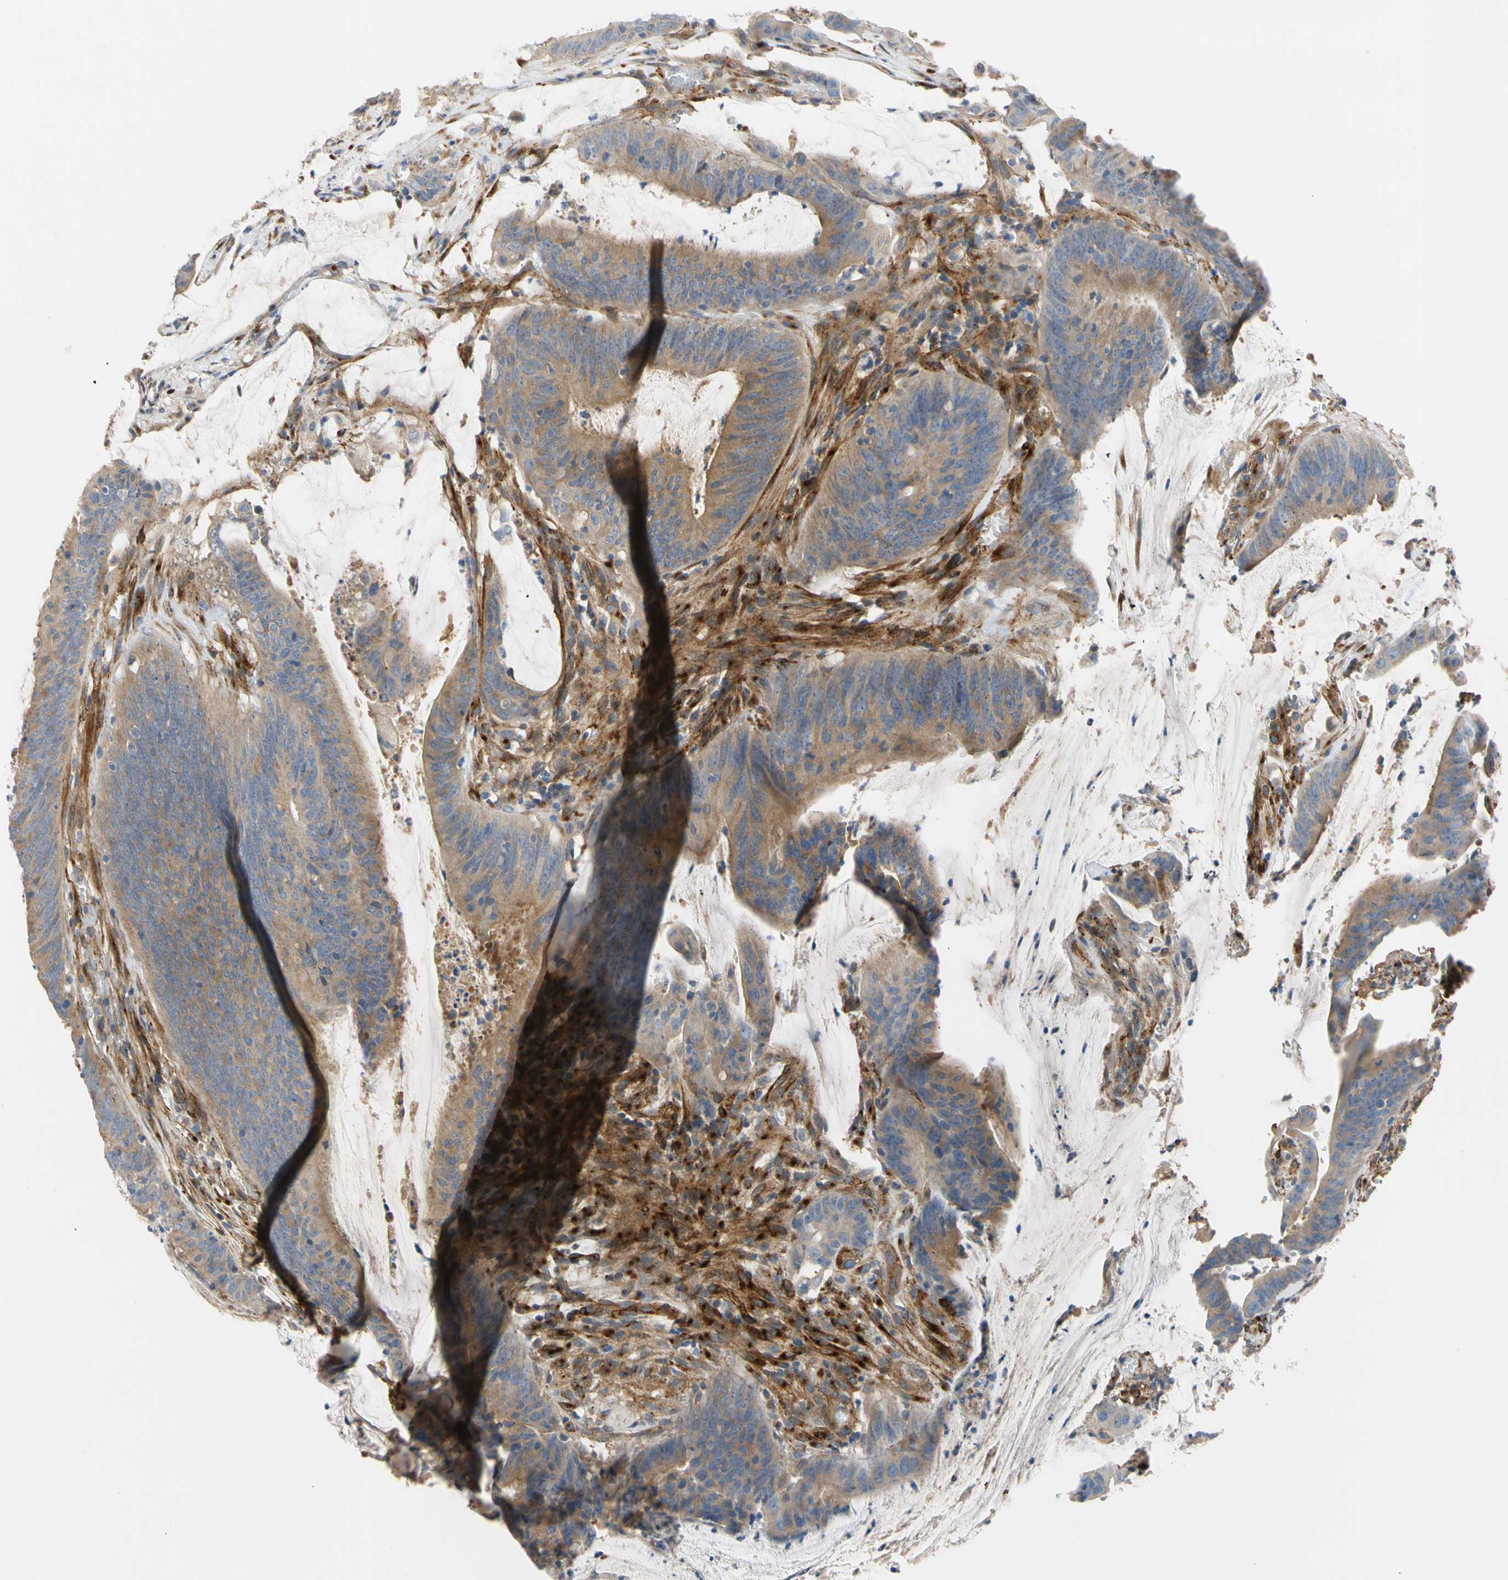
{"staining": {"intensity": "moderate", "quantity": "25%-75%", "location": "cytoplasmic/membranous"}, "tissue": "colorectal cancer", "cell_type": "Tumor cells", "image_type": "cancer", "snomed": [{"axis": "morphology", "description": "Adenocarcinoma, NOS"}, {"axis": "topography", "description": "Rectum"}], "caption": "Immunohistochemical staining of human colorectal adenocarcinoma reveals medium levels of moderate cytoplasmic/membranous protein staining in approximately 25%-75% of tumor cells.", "gene": "ENTREP3", "patient": {"sex": "female", "age": 66}}